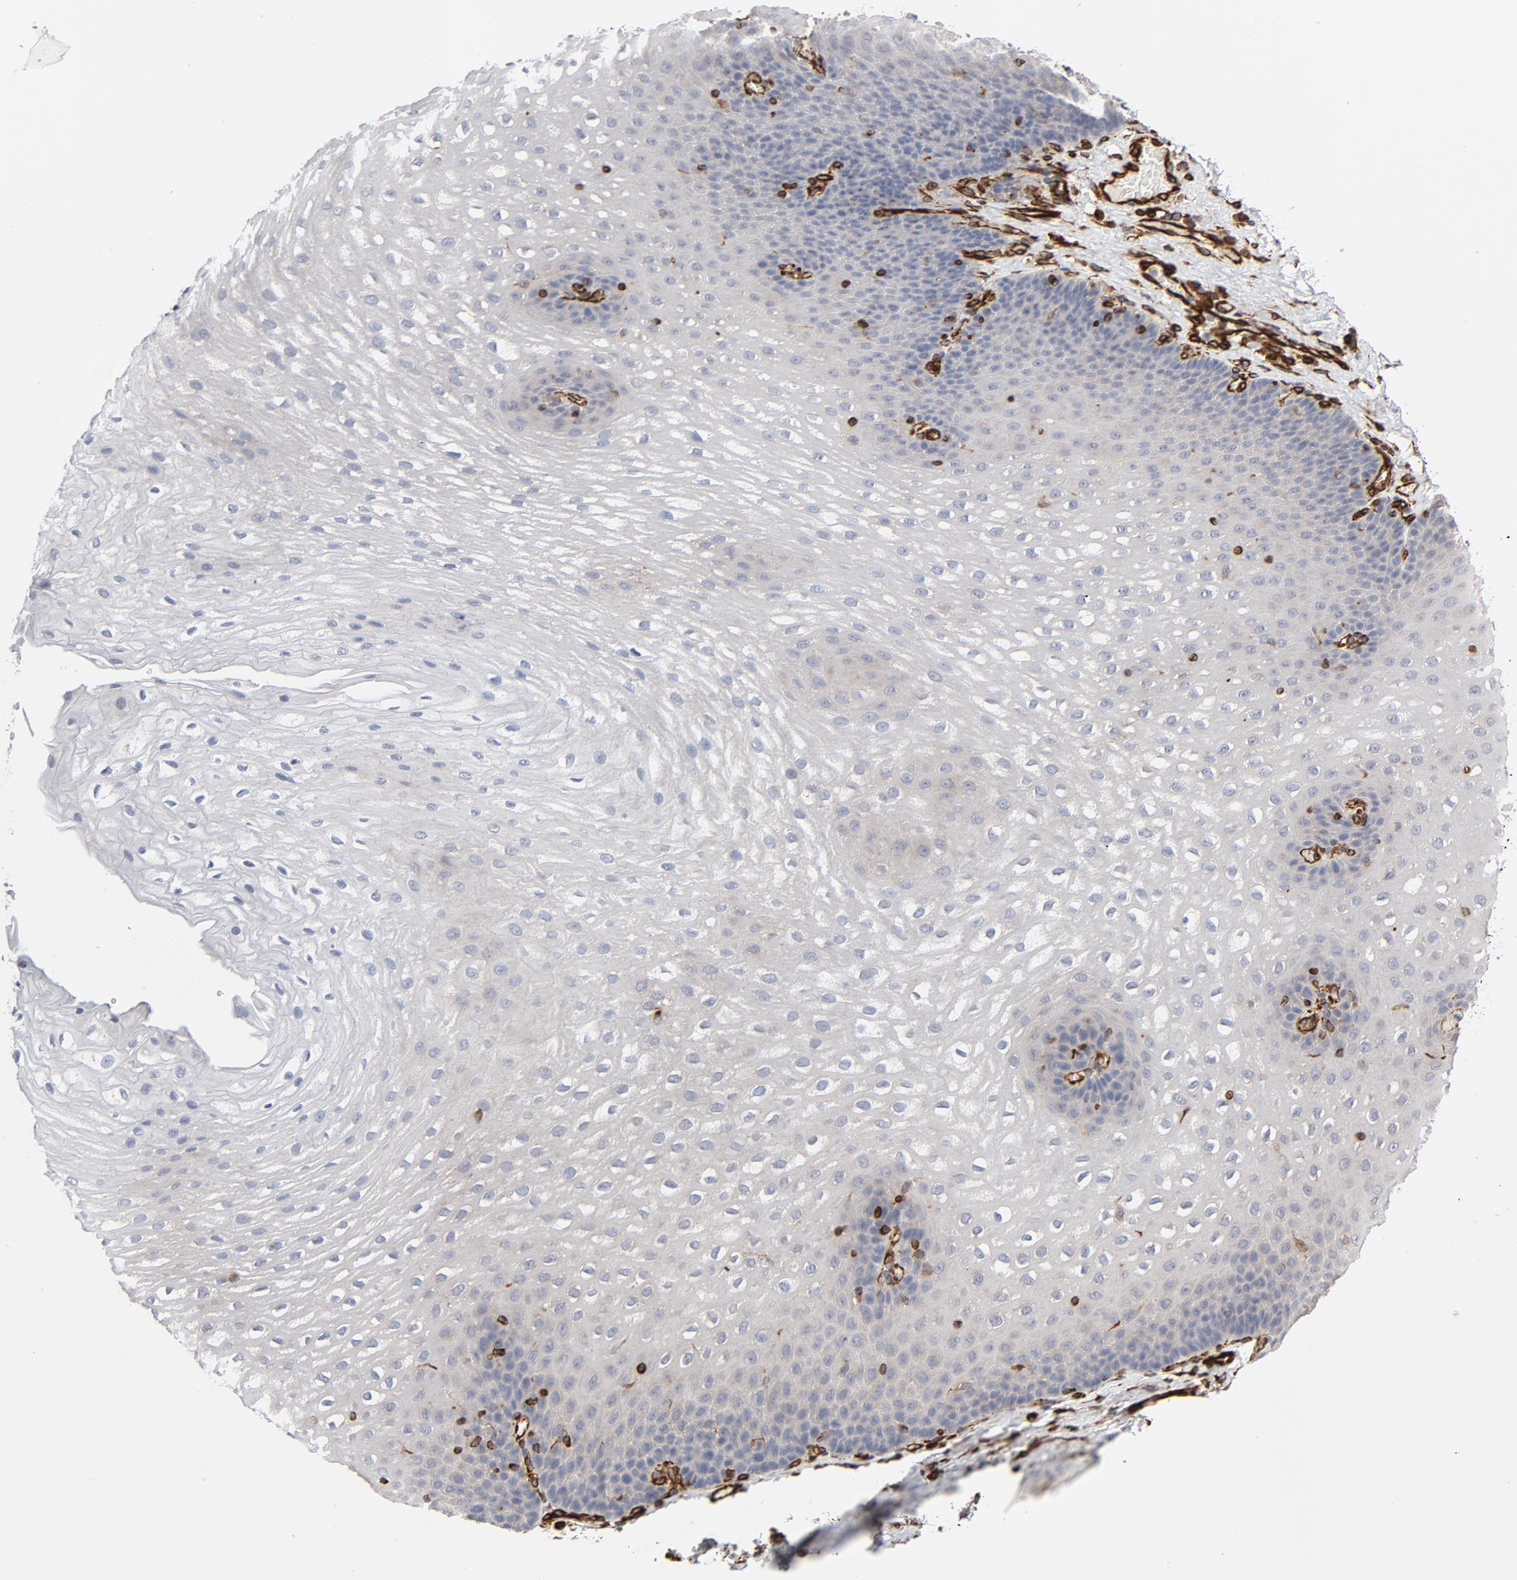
{"staining": {"intensity": "weak", "quantity": "<25%", "location": "cytoplasmic/membranous"}, "tissue": "esophagus", "cell_type": "Squamous epithelial cells", "image_type": "normal", "snomed": [{"axis": "morphology", "description": "Normal tissue, NOS"}, {"axis": "topography", "description": "Esophagus"}], "caption": "This is a histopathology image of immunohistochemistry staining of normal esophagus, which shows no positivity in squamous epithelial cells.", "gene": "FAM118A", "patient": {"sex": "male", "age": 48}}